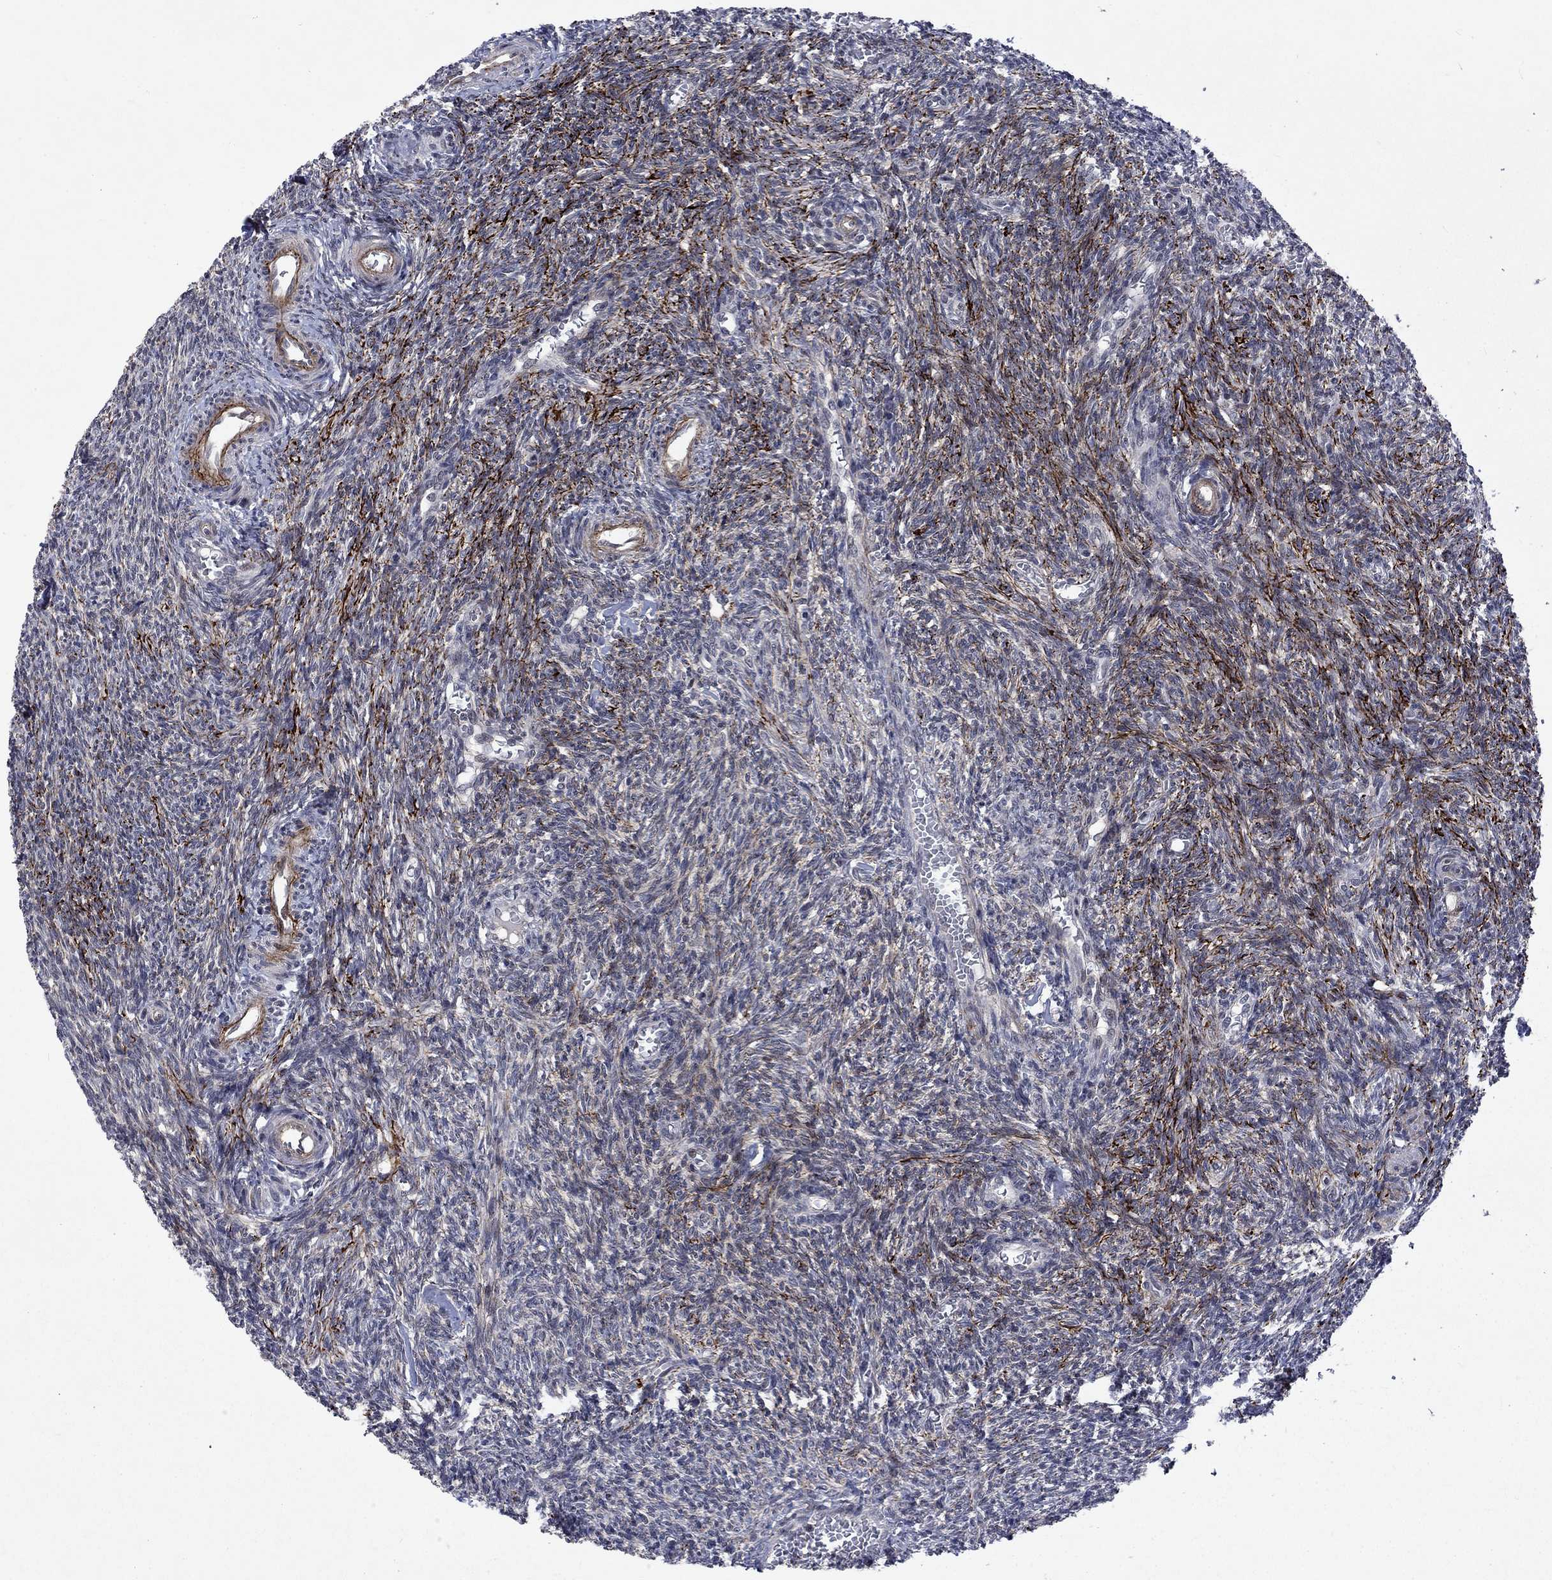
{"staining": {"intensity": "negative", "quantity": "none", "location": "none"}, "tissue": "ovary", "cell_type": "Ovarian stroma cells", "image_type": "normal", "snomed": [{"axis": "morphology", "description": "Normal tissue, NOS"}, {"axis": "topography", "description": "Ovary"}], "caption": "IHC of benign human ovary exhibits no staining in ovarian stroma cells. (DAB (3,3'-diaminobenzidine) IHC visualized using brightfield microscopy, high magnification).", "gene": "PPP1R9A", "patient": {"sex": "female", "age": 27}}